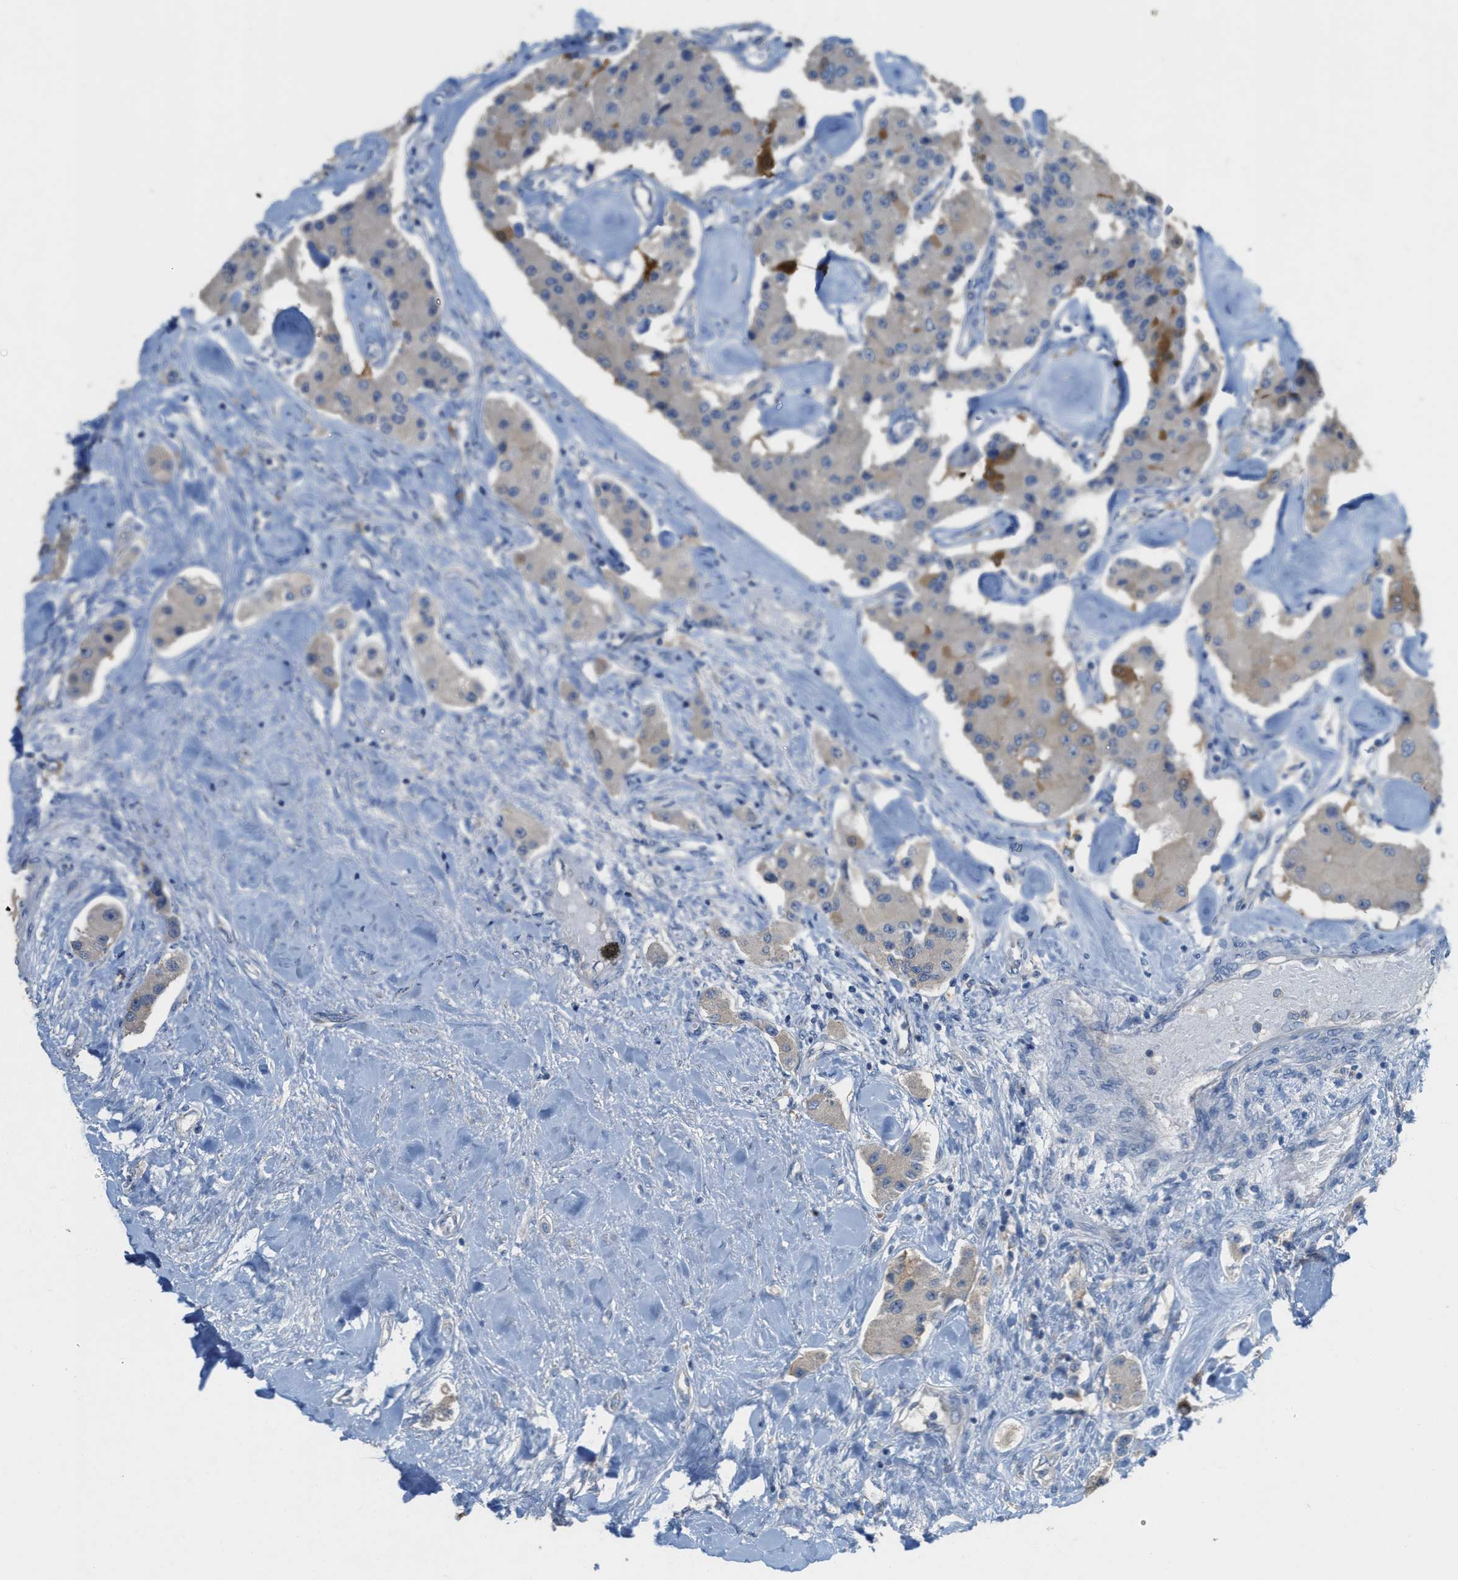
{"staining": {"intensity": "moderate", "quantity": ">75%", "location": "cytoplasmic/membranous"}, "tissue": "carcinoid", "cell_type": "Tumor cells", "image_type": "cancer", "snomed": [{"axis": "morphology", "description": "Carcinoid, malignant, NOS"}, {"axis": "topography", "description": "Pancreas"}], "caption": "IHC staining of malignant carcinoid, which shows medium levels of moderate cytoplasmic/membranous expression in about >75% of tumor cells indicating moderate cytoplasmic/membranous protein expression. The staining was performed using DAB (brown) for protein detection and nuclei were counterstained in hematoxylin (blue).", "gene": "UBA5", "patient": {"sex": "male", "age": 41}}